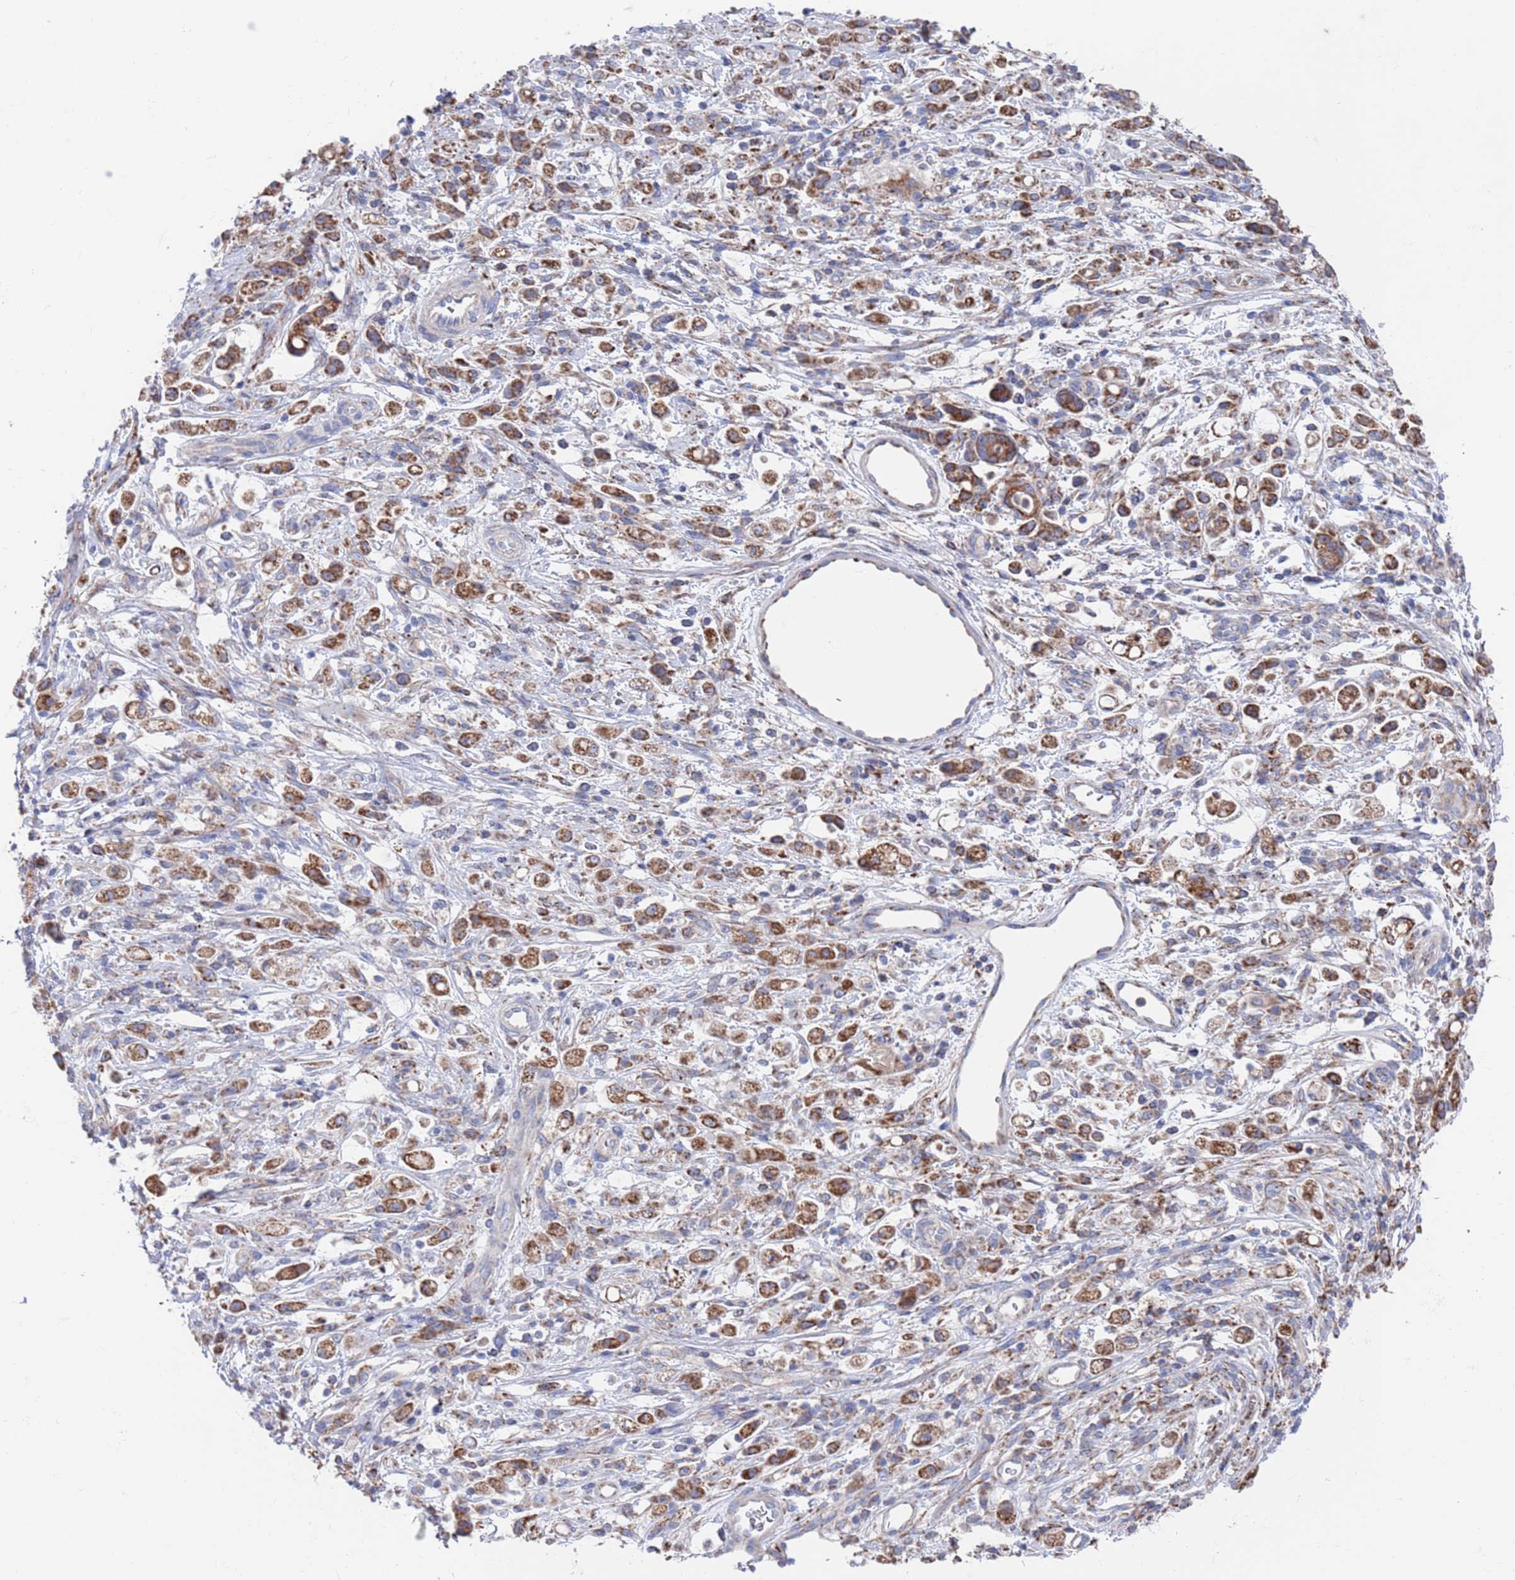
{"staining": {"intensity": "moderate", "quantity": ">75%", "location": "cytoplasmic/membranous"}, "tissue": "stomach cancer", "cell_type": "Tumor cells", "image_type": "cancer", "snomed": [{"axis": "morphology", "description": "Adenocarcinoma, NOS"}, {"axis": "topography", "description": "Stomach"}], "caption": "Immunohistochemistry (IHC) micrograph of neoplastic tissue: stomach adenocarcinoma stained using immunohistochemistry shows medium levels of moderate protein expression localized specifically in the cytoplasmic/membranous of tumor cells, appearing as a cytoplasmic/membranous brown color.", "gene": "CHCHD6", "patient": {"sex": "female", "age": 60}}